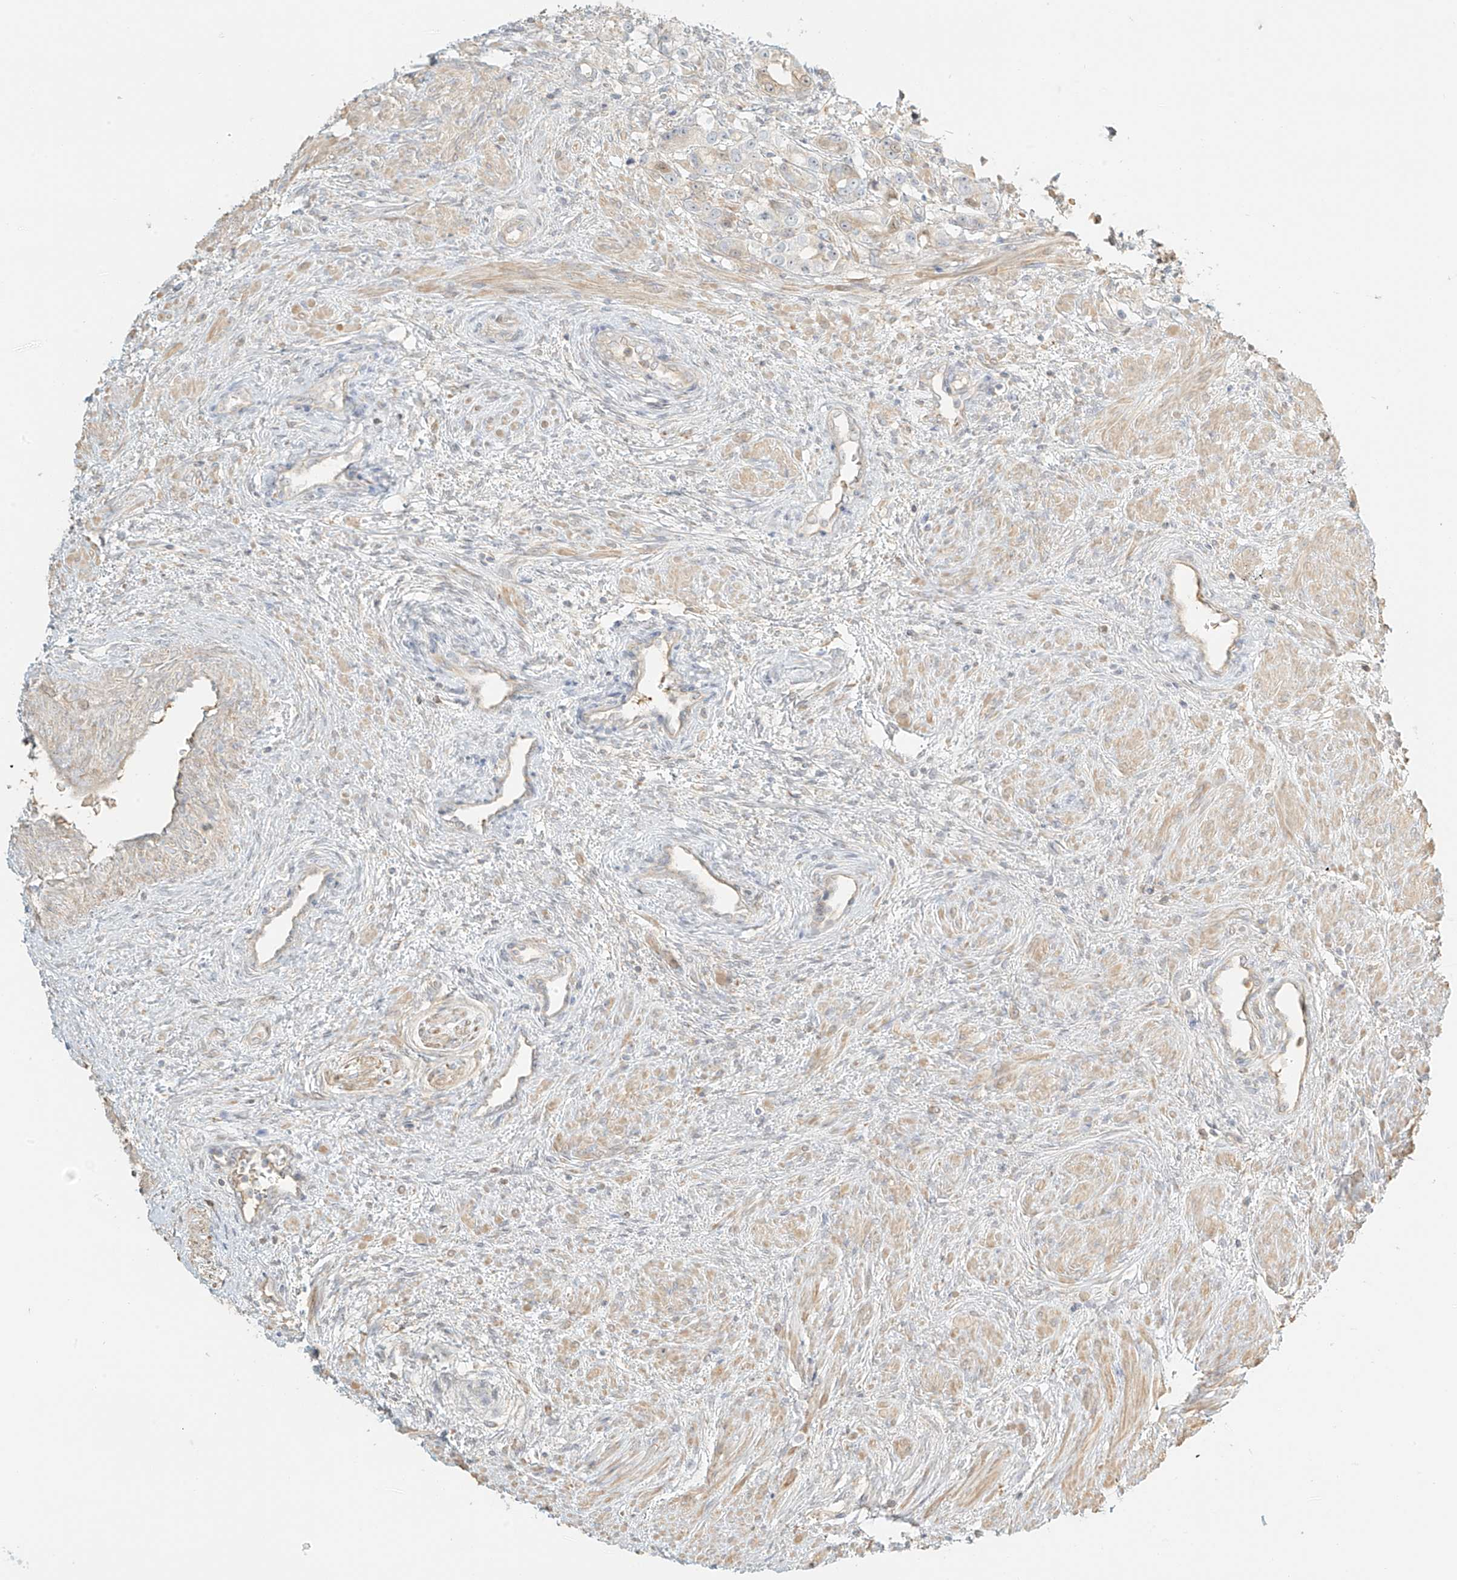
{"staining": {"intensity": "negative", "quantity": "none", "location": "none"}, "tissue": "prostate cancer", "cell_type": "Tumor cells", "image_type": "cancer", "snomed": [{"axis": "morphology", "description": "Adenocarcinoma, High grade"}, {"axis": "topography", "description": "Prostate"}], "caption": "Prostate cancer (high-grade adenocarcinoma) was stained to show a protein in brown. There is no significant staining in tumor cells. (Brightfield microscopy of DAB (3,3'-diaminobenzidine) immunohistochemistry at high magnification).", "gene": "UPK1B", "patient": {"sex": "male", "age": 63}}